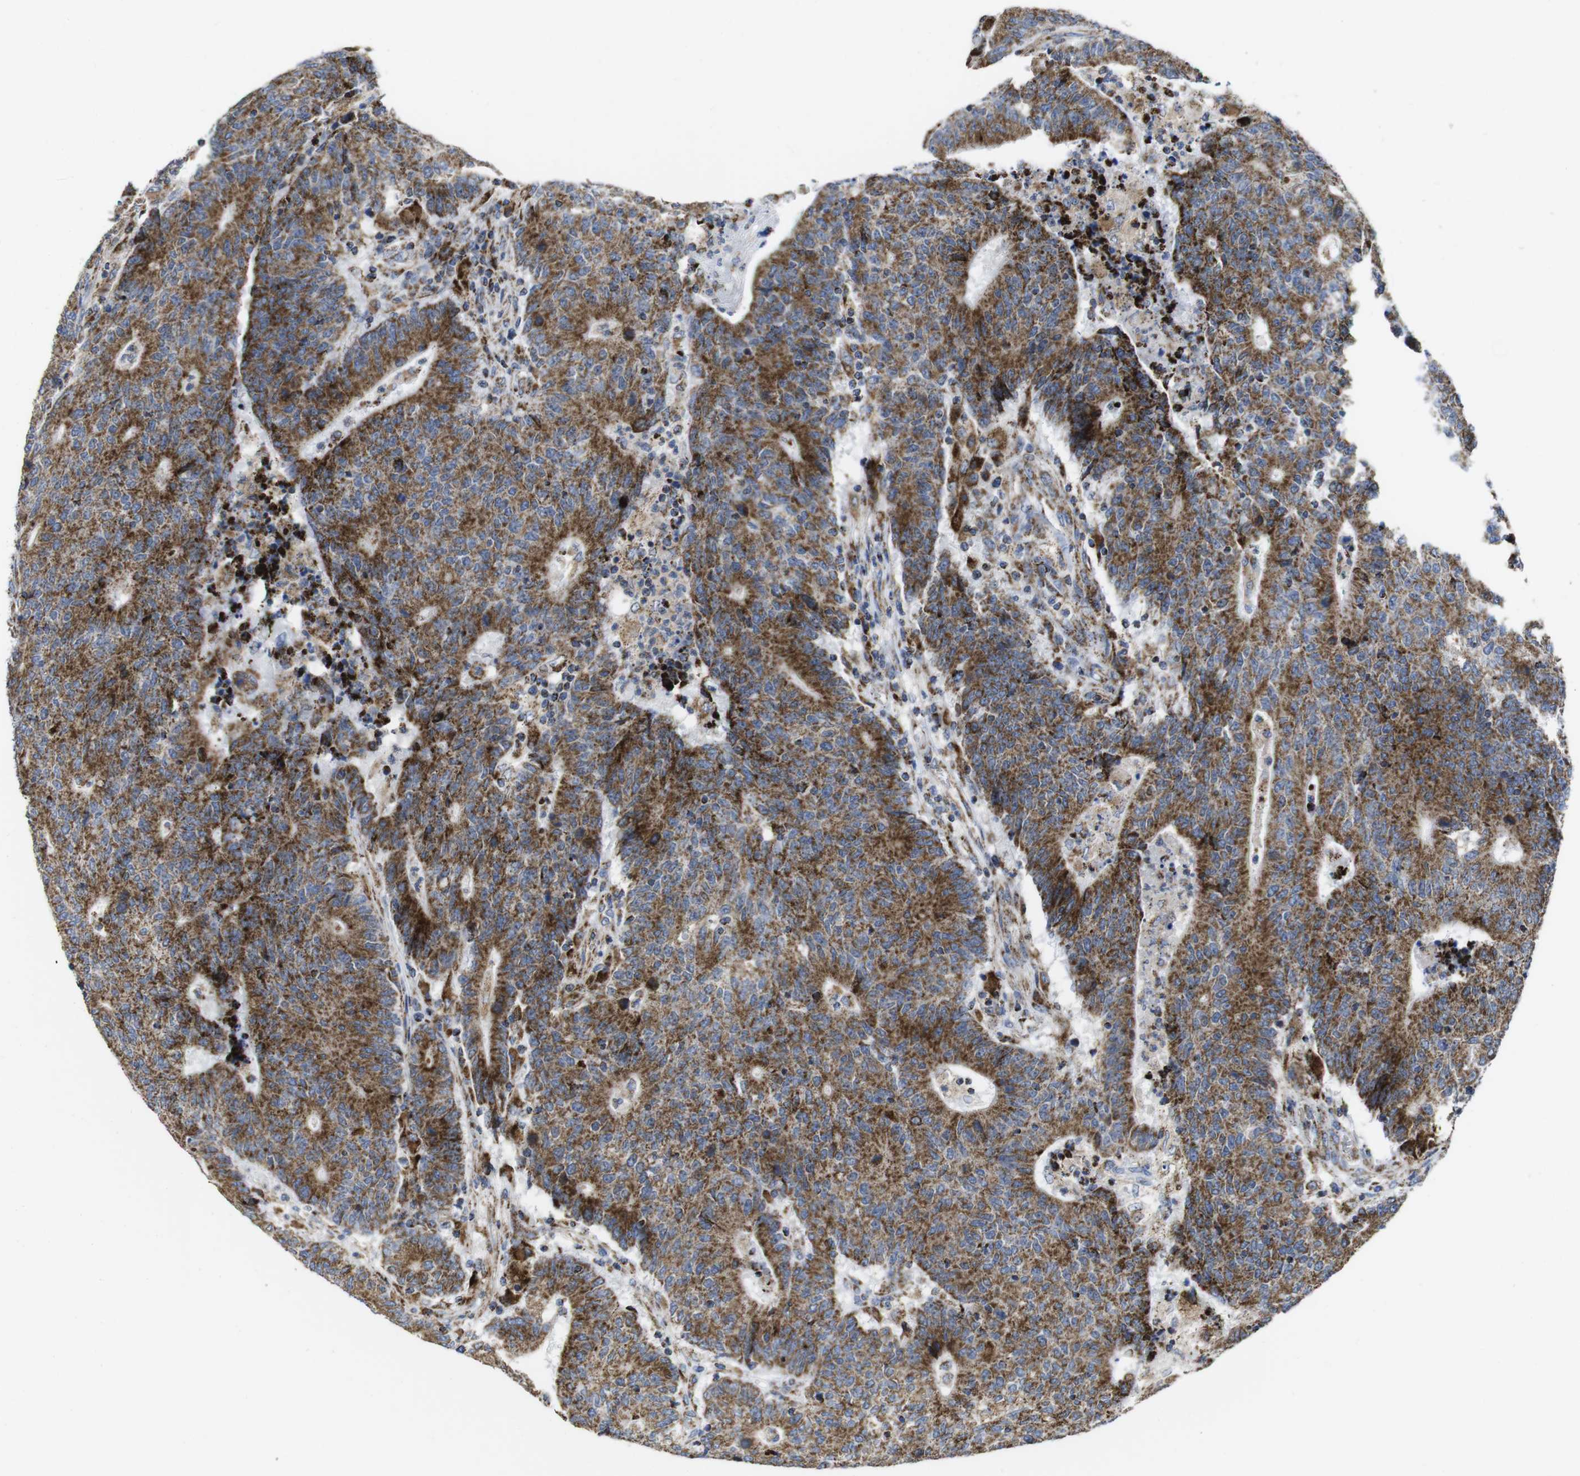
{"staining": {"intensity": "strong", "quantity": ">75%", "location": "cytoplasmic/membranous"}, "tissue": "colorectal cancer", "cell_type": "Tumor cells", "image_type": "cancer", "snomed": [{"axis": "morphology", "description": "Normal tissue, NOS"}, {"axis": "morphology", "description": "Adenocarcinoma, NOS"}, {"axis": "topography", "description": "Colon"}], "caption": "About >75% of tumor cells in colorectal cancer exhibit strong cytoplasmic/membranous protein expression as visualized by brown immunohistochemical staining.", "gene": "TMEM192", "patient": {"sex": "female", "age": 75}}